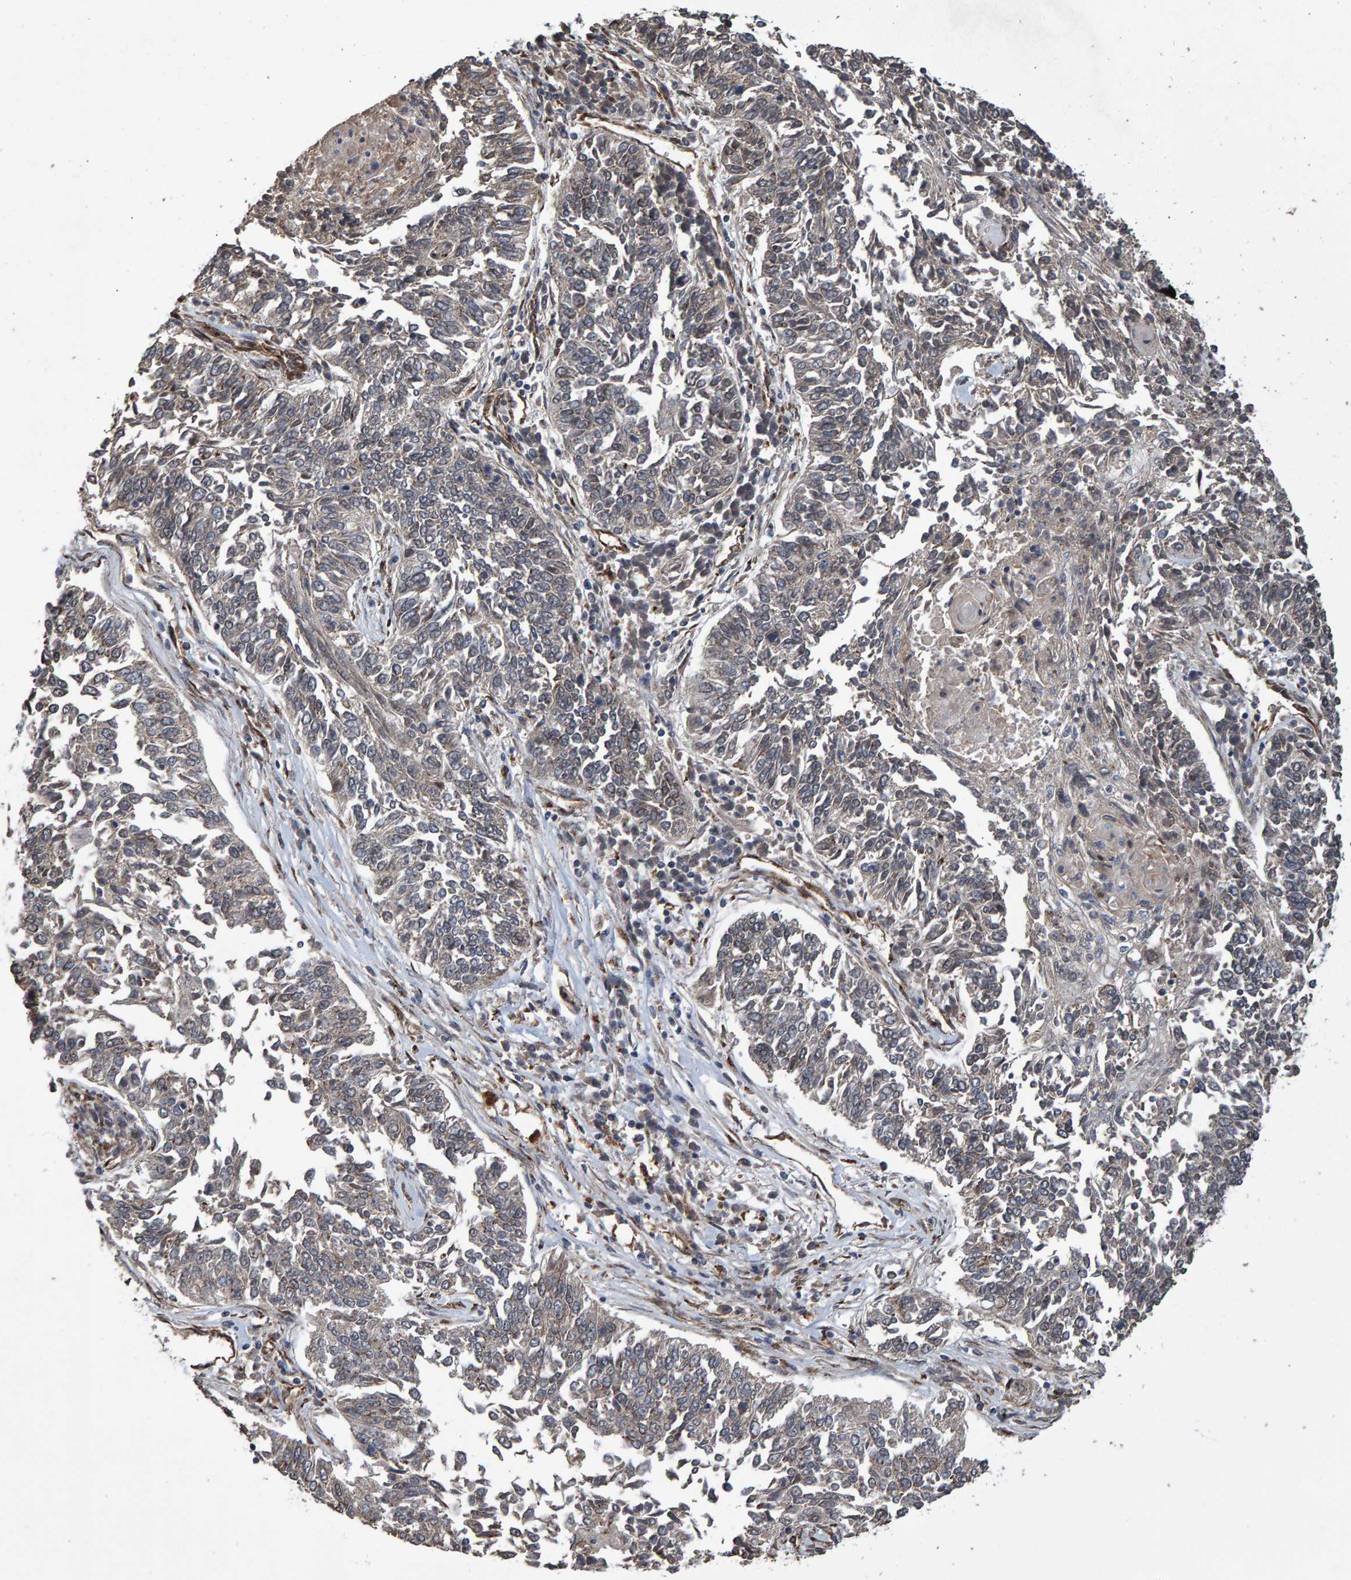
{"staining": {"intensity": "weak", "quantity": "<25%", "location": "cytoplasmic/membranous"}, "tissue": "lung cancer", "cell_type": "Tumor cells", "image_type": "cancer", "snomed": [{"axis": "morphology", "description": "Normal tissue, NOS"}, {"axis": "morphology", "description": "Squamous cell carcinoma, NOS"}, {"axis": "topography", "description": "Cartilage tissue"}, {"axis": "topography", "description": "Bronchus"}, {"axis": "topography", "description": "Lung"}], "caption": "This histopathology image is of lung squamous cell carcinoma stained with immunohistochemistry to label a protein in brown with the nuclei are counter-stained blue. There is no positivity in tumor cells.", "gene": "TRIM68", "patient": {"sex": "female", "age": 49}}